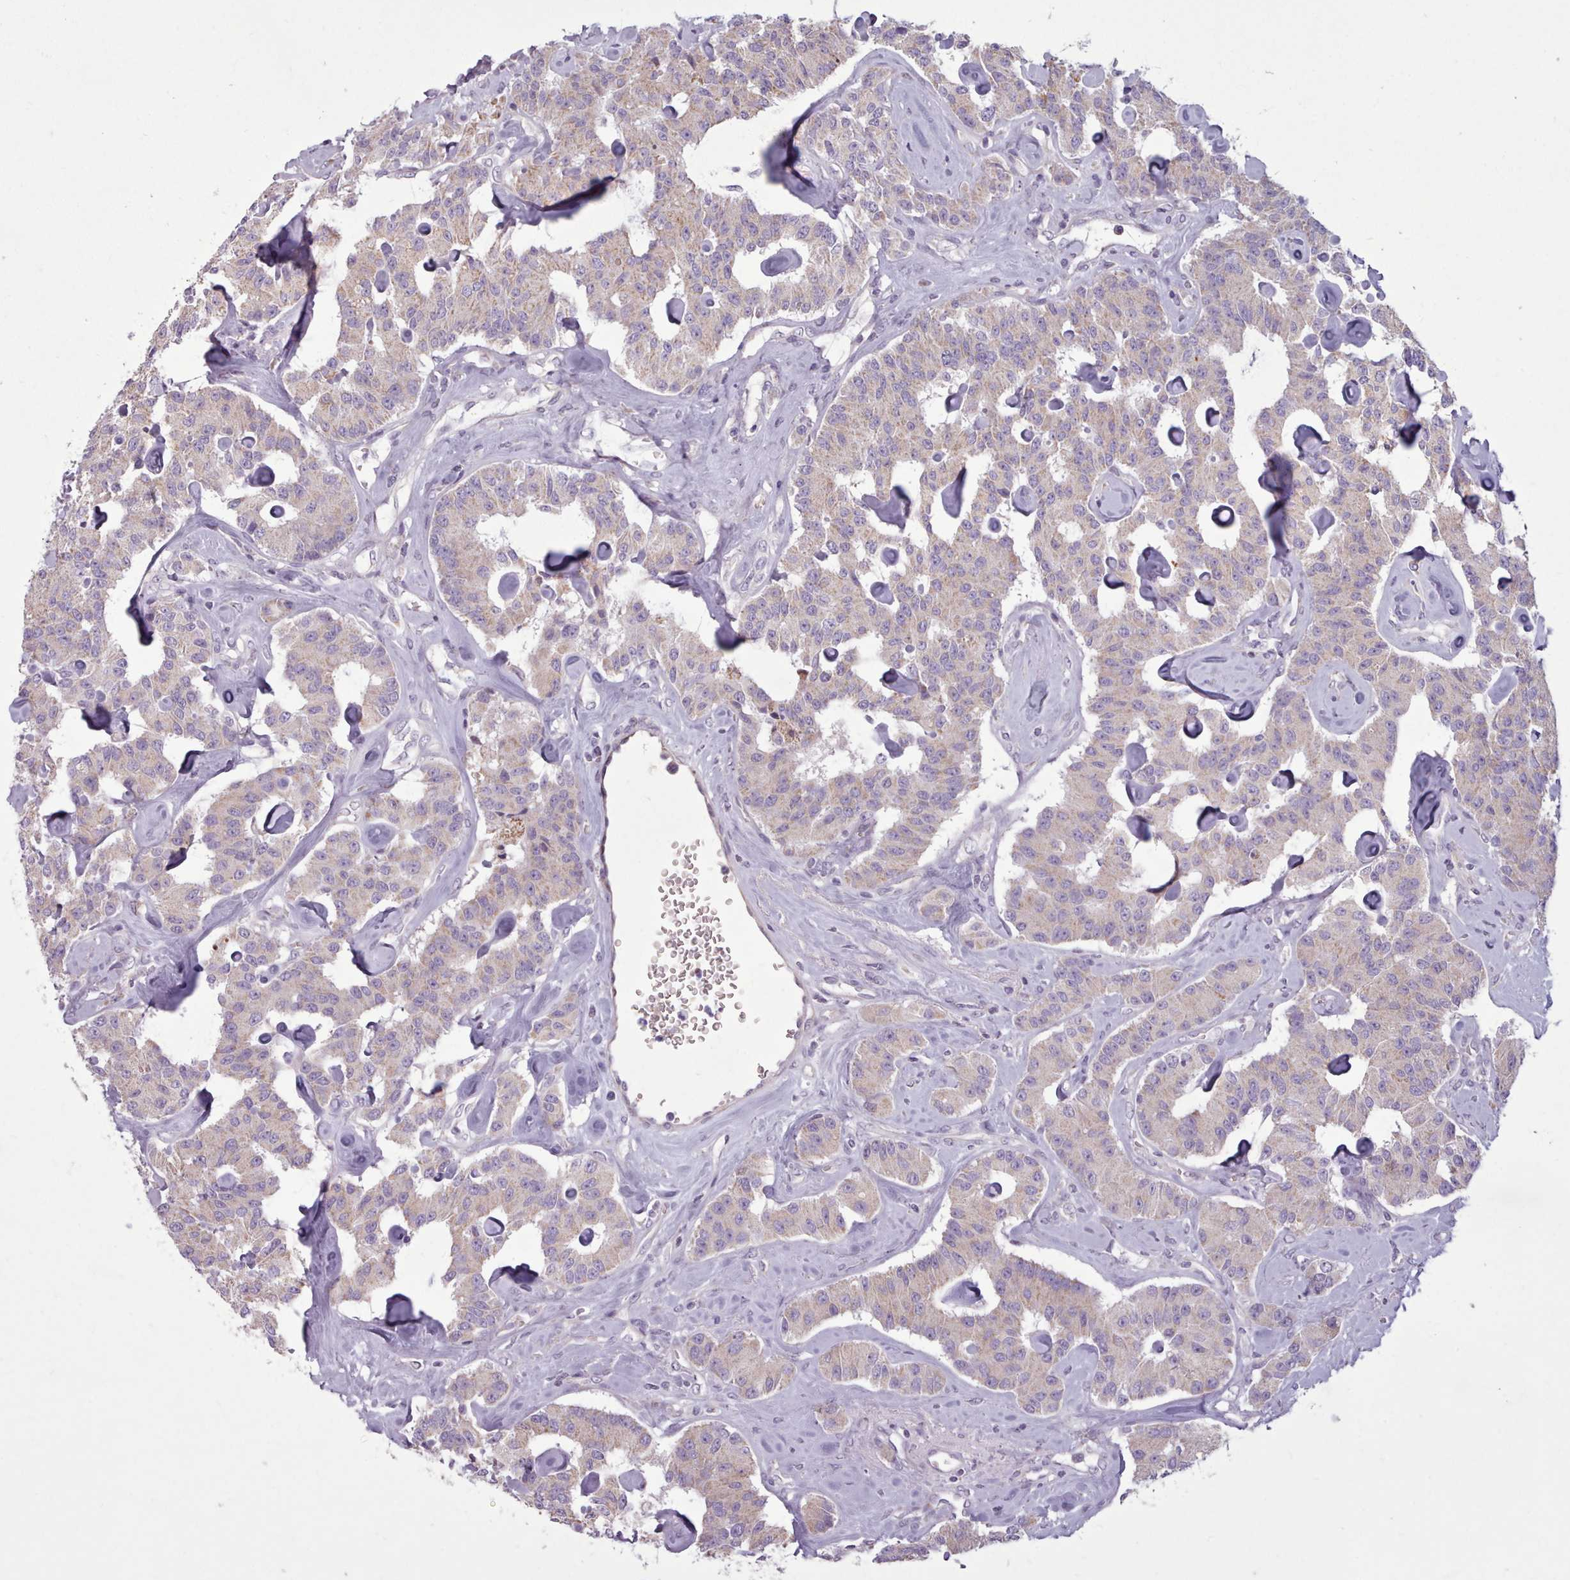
{"staining": {"intensity": "weak", "quantity": "25%-75%", "location": "cytoplasmic/membranous"}, "tissue": "carcinoid", "cell_type": "Tumor cells", "image_type": "cancer", "snomed": [{"axis": "morphology", "description": "Carcinoid, malignant, NOS"}, {"axis": "topography", "description": "Pancreas"}], "caption": "This image displays carcinoid stained with IHC to label a protein in brown. The cytoplasmic/membranous of tumor cells show weak positivity for the protein. Nuclei are counter-stained blue.", "gene": "AVL9", "patient": {"sex": "male", "age": 41}}